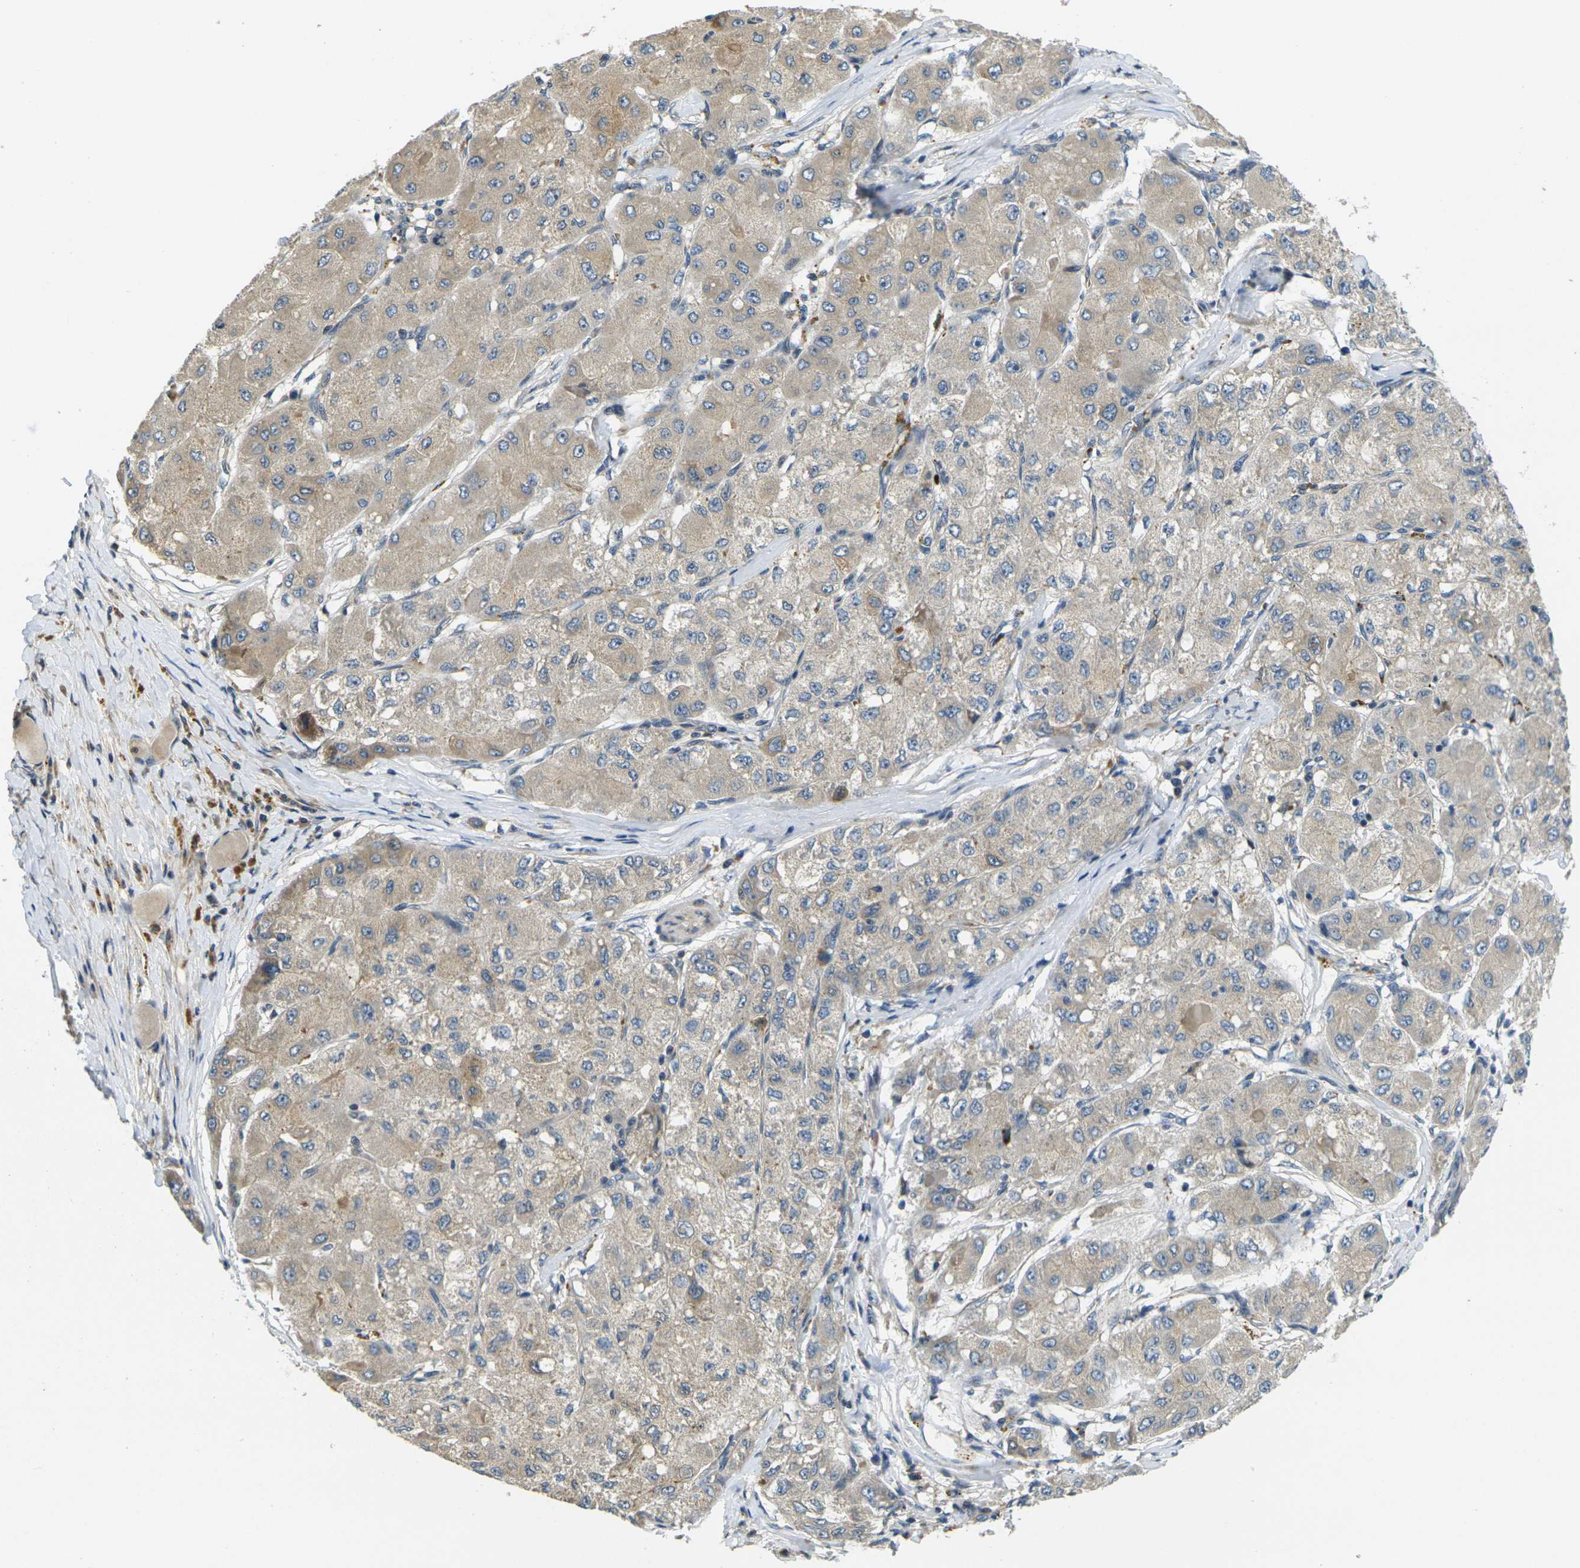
{"staining": {"intensity": "weak", "quantity": "25%-75%", "location": "cytoplasmic/membranous"}, "tissue": "liver cancer", "cell_type": "Tumor cells", "image_type": "cancer", "snomed": [{"axis": "morphology", "description": "Carcinoma, Hepatocellular, NOS"}, {"axis": "topography", "description": "Liver"}], "caption": "Liver cancer (hepatocellular carcinoma) stained for a protein (brown) demonstrates weak cytoplasmic/membranous positive expression in about 25%-75% of tumor cells.", "gene": "MINAR2", "patient": {"sex": "male", "age": 80}}